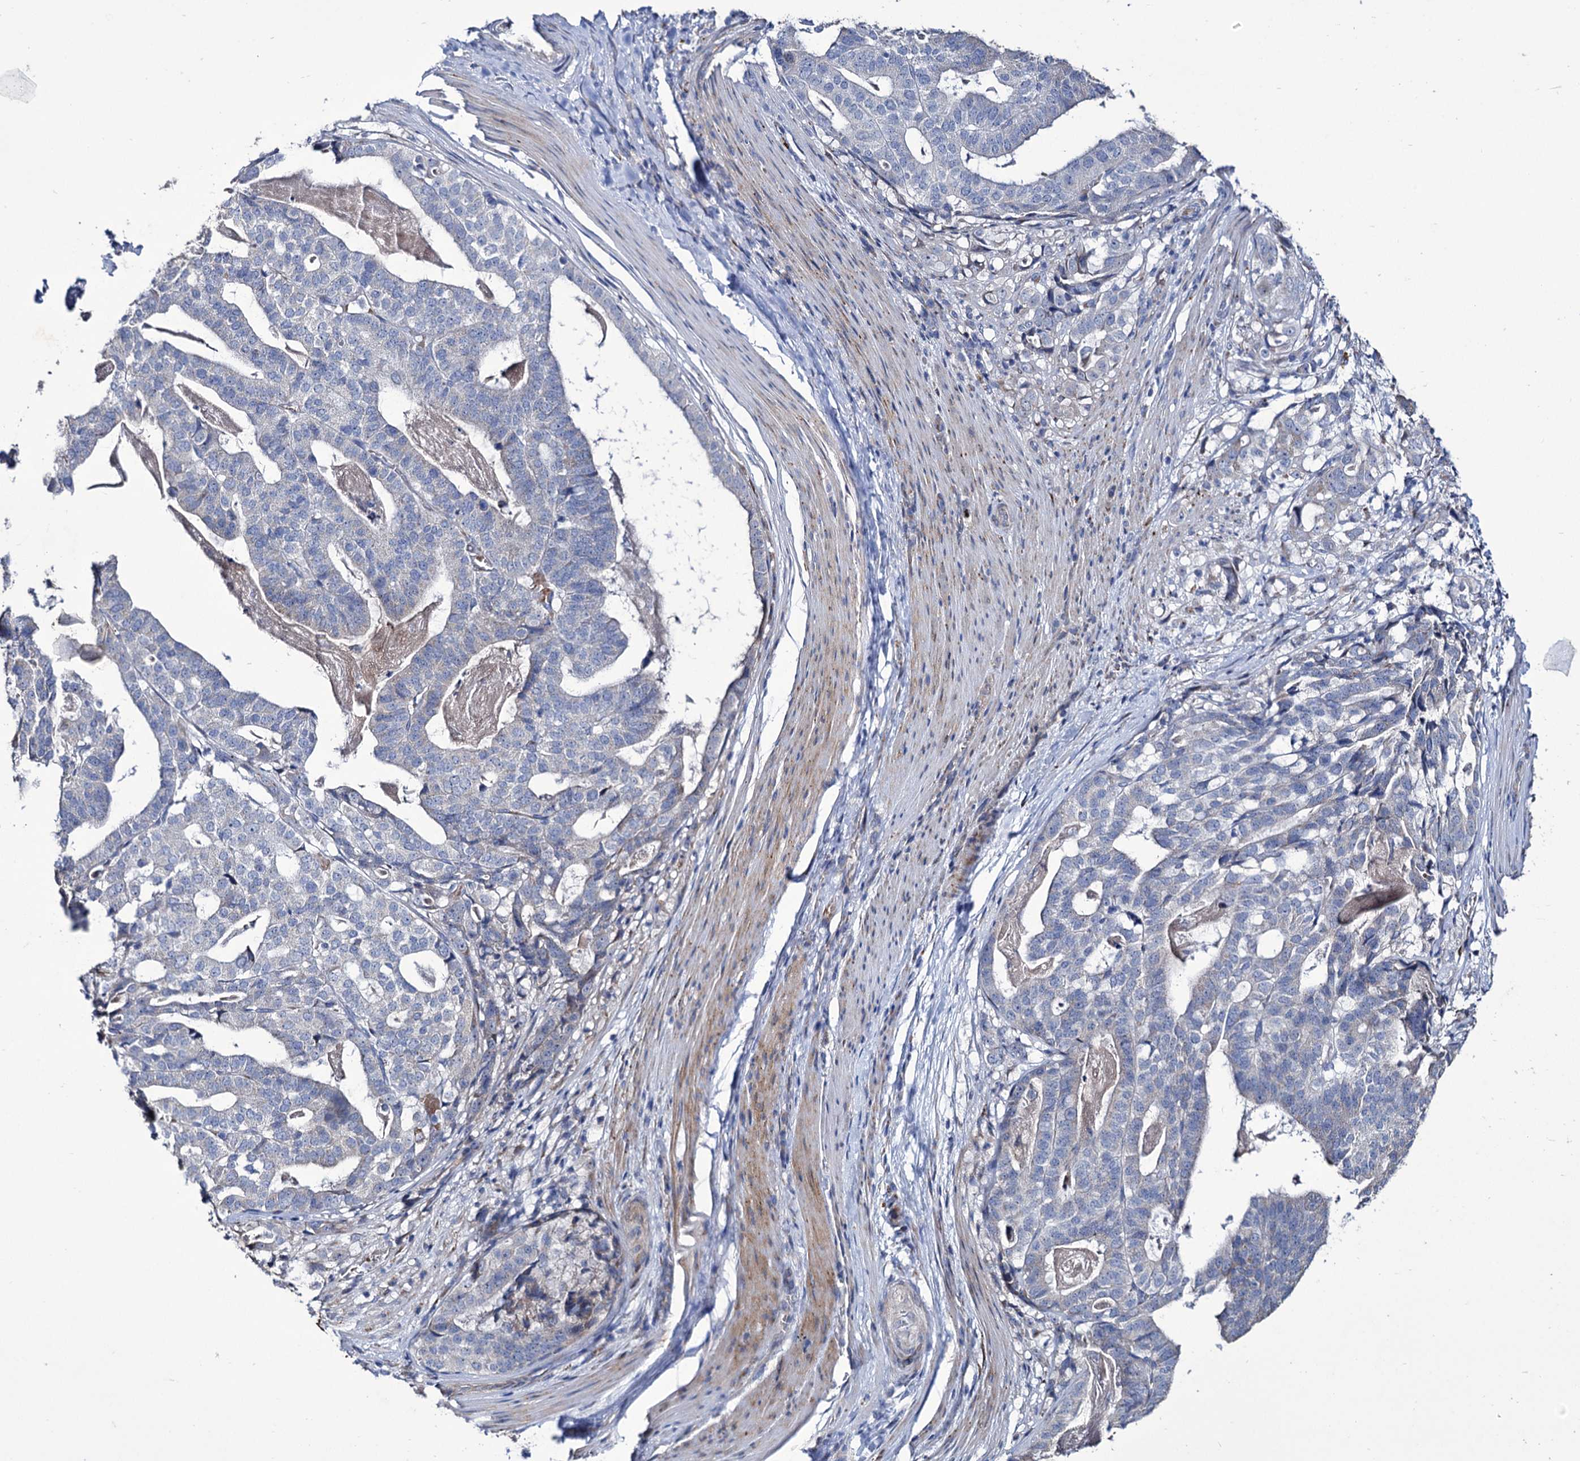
{"staining": {"intensity": "negative", "quantity": "none", "location": "none"}, "tissue": "stomach cancer", "cell_type": "Tumor cells", "image_type": "cancer", "snomed": [{"axis": "morphology", "description": "Adenocarcinoma, NOS"}, {"axis": "topography", "description": "Stomach"}], "caption": "A micrograph of stomach cancer stained for a protein exhibits no brown staining in tumor cells.", "gene": "TUBGCP5", "patient": {"sex": "male", "age": 48}}